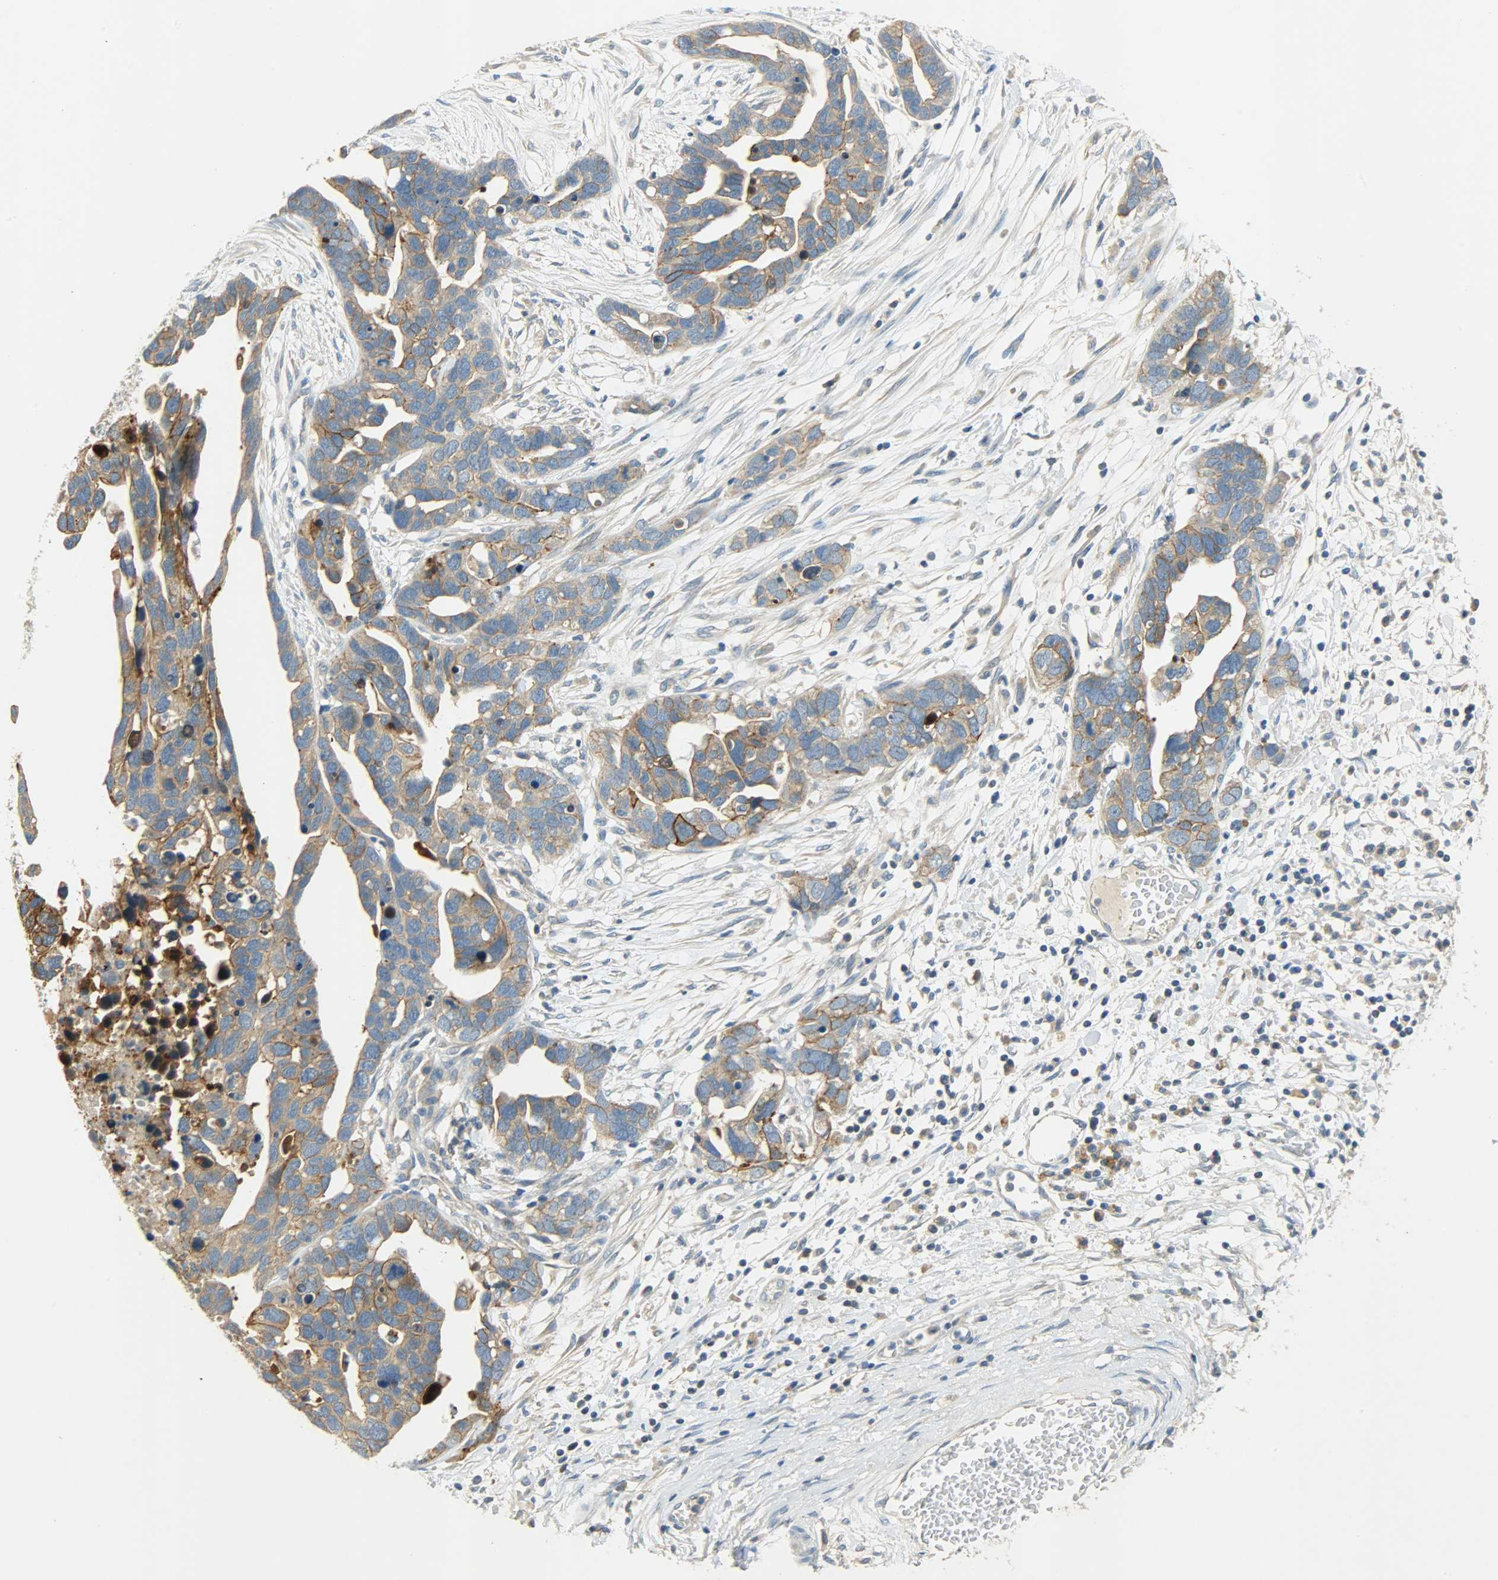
{"staining": {"intensity": "strong", "quantity": ">75%", "location": "cytoplasmic/membranous"}, "tissue": "ovarian cancer", "cell_type": "Tumor cells", "image_type": "cancer", "snomed": [{"axis": "morphology", "description": "Cystadenocarcinoma, serous, NOS"}, {"axis": "topography", "description": "Ovary"}], "caption": "This micrograph displays IHC staining of human ovarian serous cystadenocarcinoma, with high strong cytoplasmic/membranous positivity in about >75% of tumor cells.", "gene": "DSG2", "patient": {"sex": "female", "age": 54}}